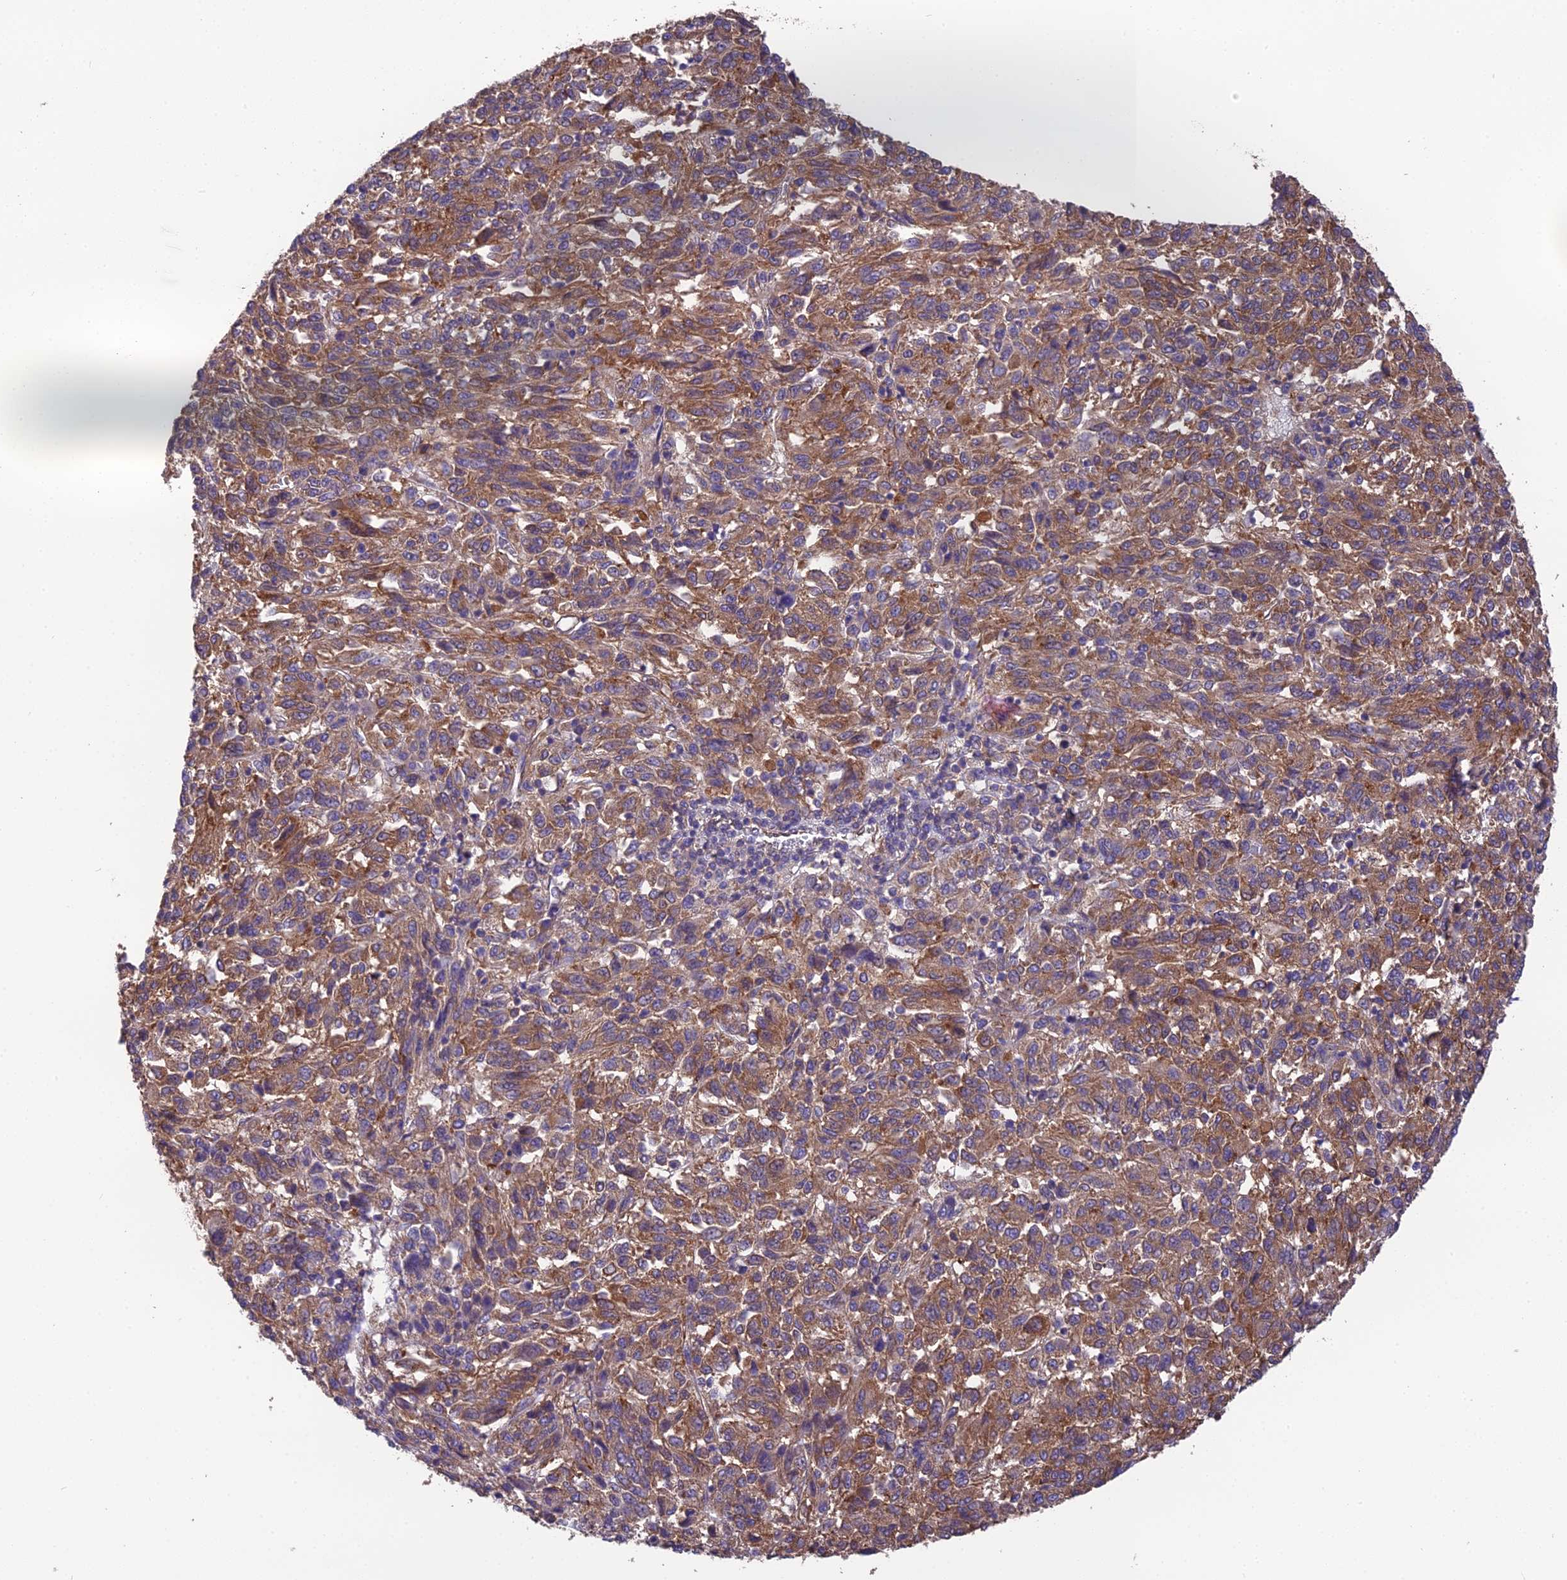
{"staining": {"intensity": "moderate", "quantity": ">75%", "location": "cytoplasmic/membranous"}, "tissue": "melanoma", "cell_type": "Tumor cells", "image_type": "cancer", "snomed": [{"axis": "morphology", "description": "Malignant melanoma, Metastatic site"}, {"axis": "topography", "description": "Lung"}], "caption": "Malignant melanoma (metastatic site) stained for a protein reveals moderate cytoplasmic/membranous positivity in tumor cells.", "gene": "BLOC1S4", "patient": {"sex": "male", "age": 64}}